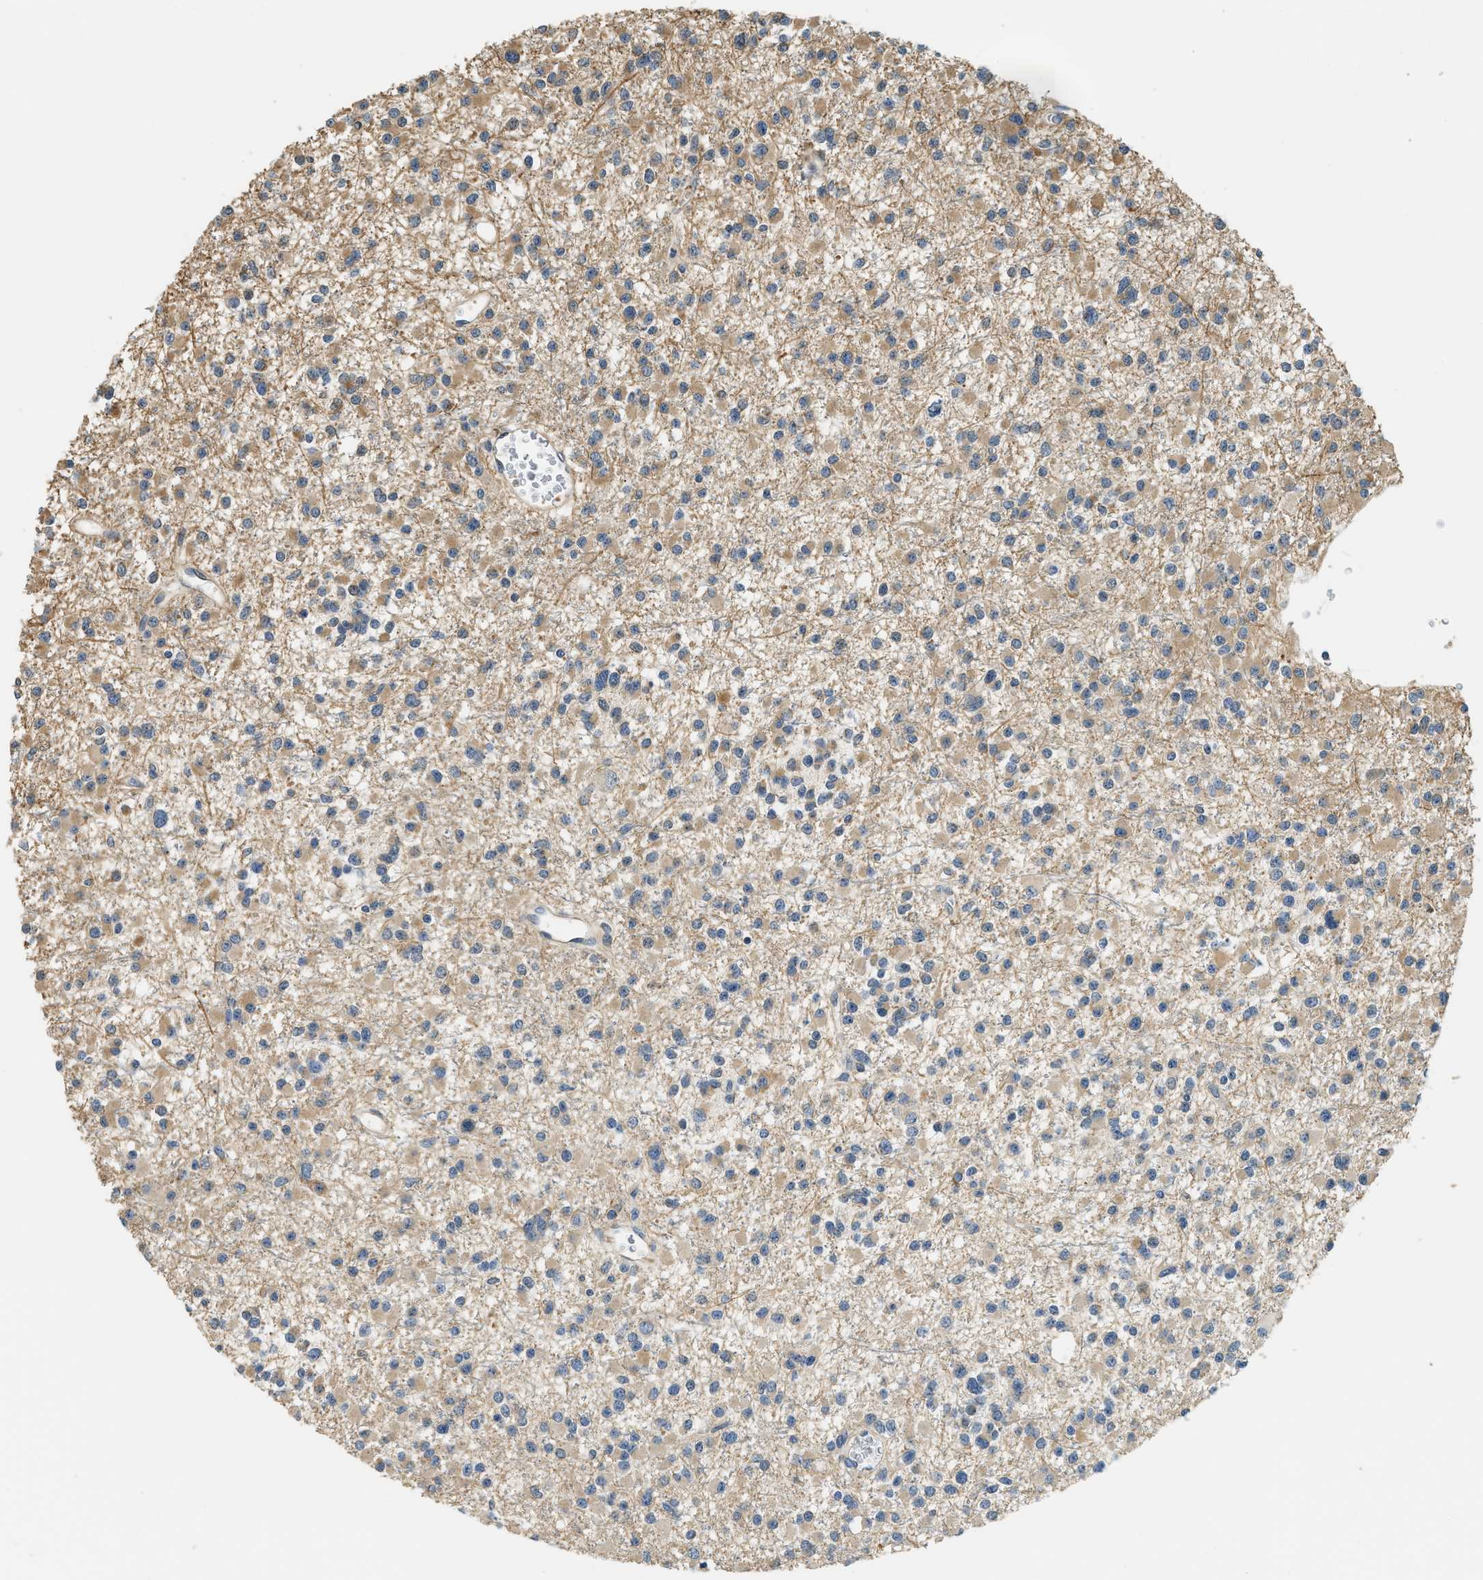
{"staining": {"intensity": "weak", "quantity": ">75%", "location": "cytoplasmic/membranous"}, "tissue": "glioma", "cell_type": "Tumor cells", "image_type": "cancer", "snomed": [{"axis": "morphology", "description": "Glioma, malignant, Low grade"}, {"axis": "topography", "description": "Brain"}], "caption": "Glioma stained with immunohistochemistry (IHC) reveals weak cytoplasmic/membranous staining in approximately >75% of tumor cells. The protein is stained brown, and the nuclei are stained in blue (DAB (3,3'-diaminobenzidine) IHC with brightfield microscopy, high magnification).", "gene": "ALOX12", "patient": {"sex": "female", "age": 22}}